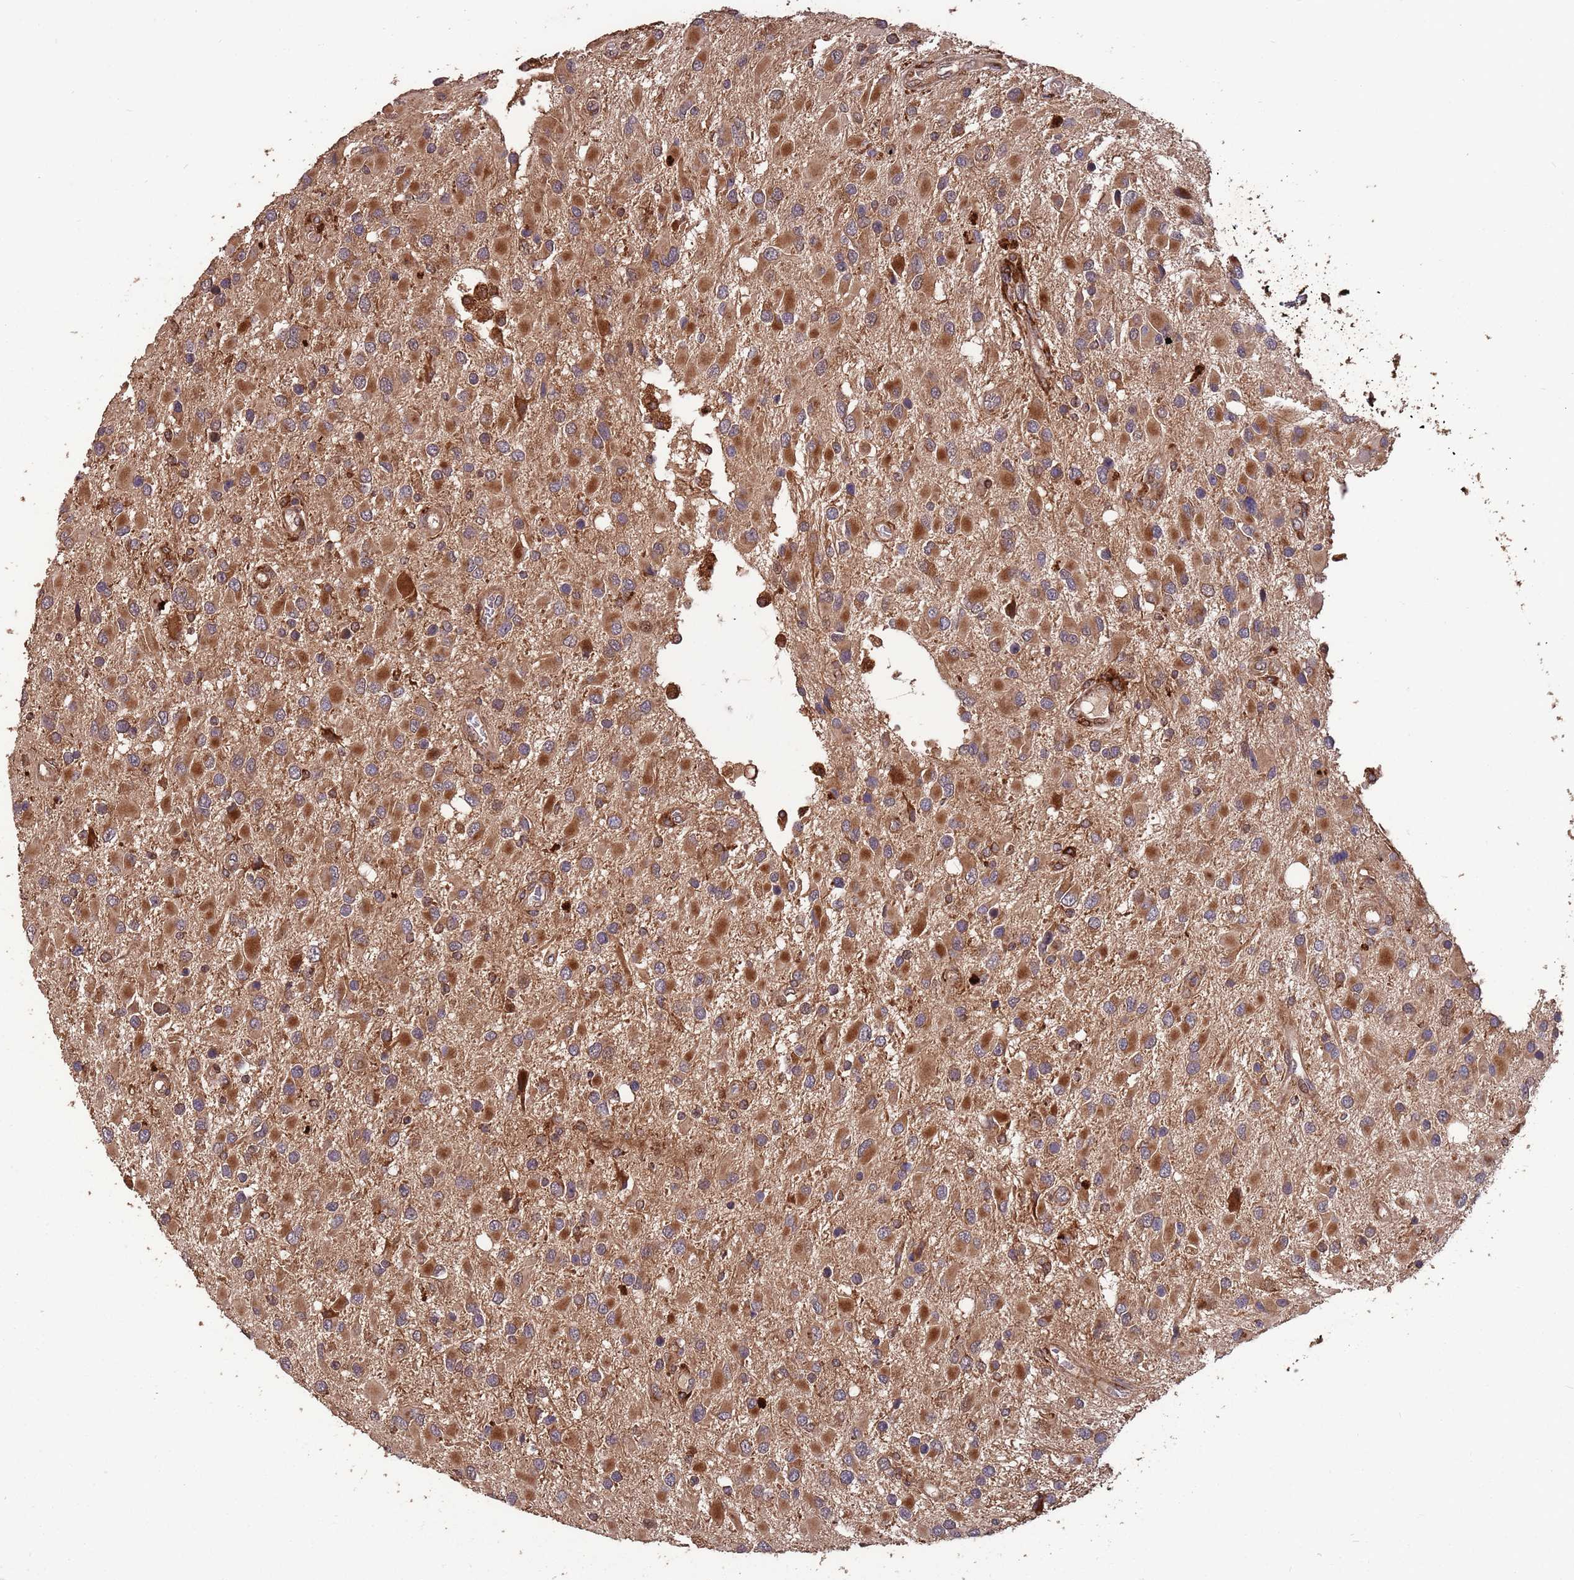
{"staining": {"intensity": "moderate", "quantity": ">75%", "location": "cytoplasmic/membranous"}, "tissue": "glioma", "cell_type": "Tumor cells", "image_type": "cancer", "snomed": [{"axis": "morphology", "description": "Glioma, malignant, High grade"}, {"axis": "topography", "description": "Brain"}], "caption": "Immunohistochemical staining of human high-grade glioma (malignant) demonstrates medium levels of moderate cytoplasmic/membranous positivity in about >75% of tumor cells. The staining is performed using DAB (3,3'-diaminobenzidine) brown chromogen to label protein expression. The nuclei are counter-stained blue using hematoxylin.", "gene": "ZNF428", "patient": {"sex": "male", "age": 53}}